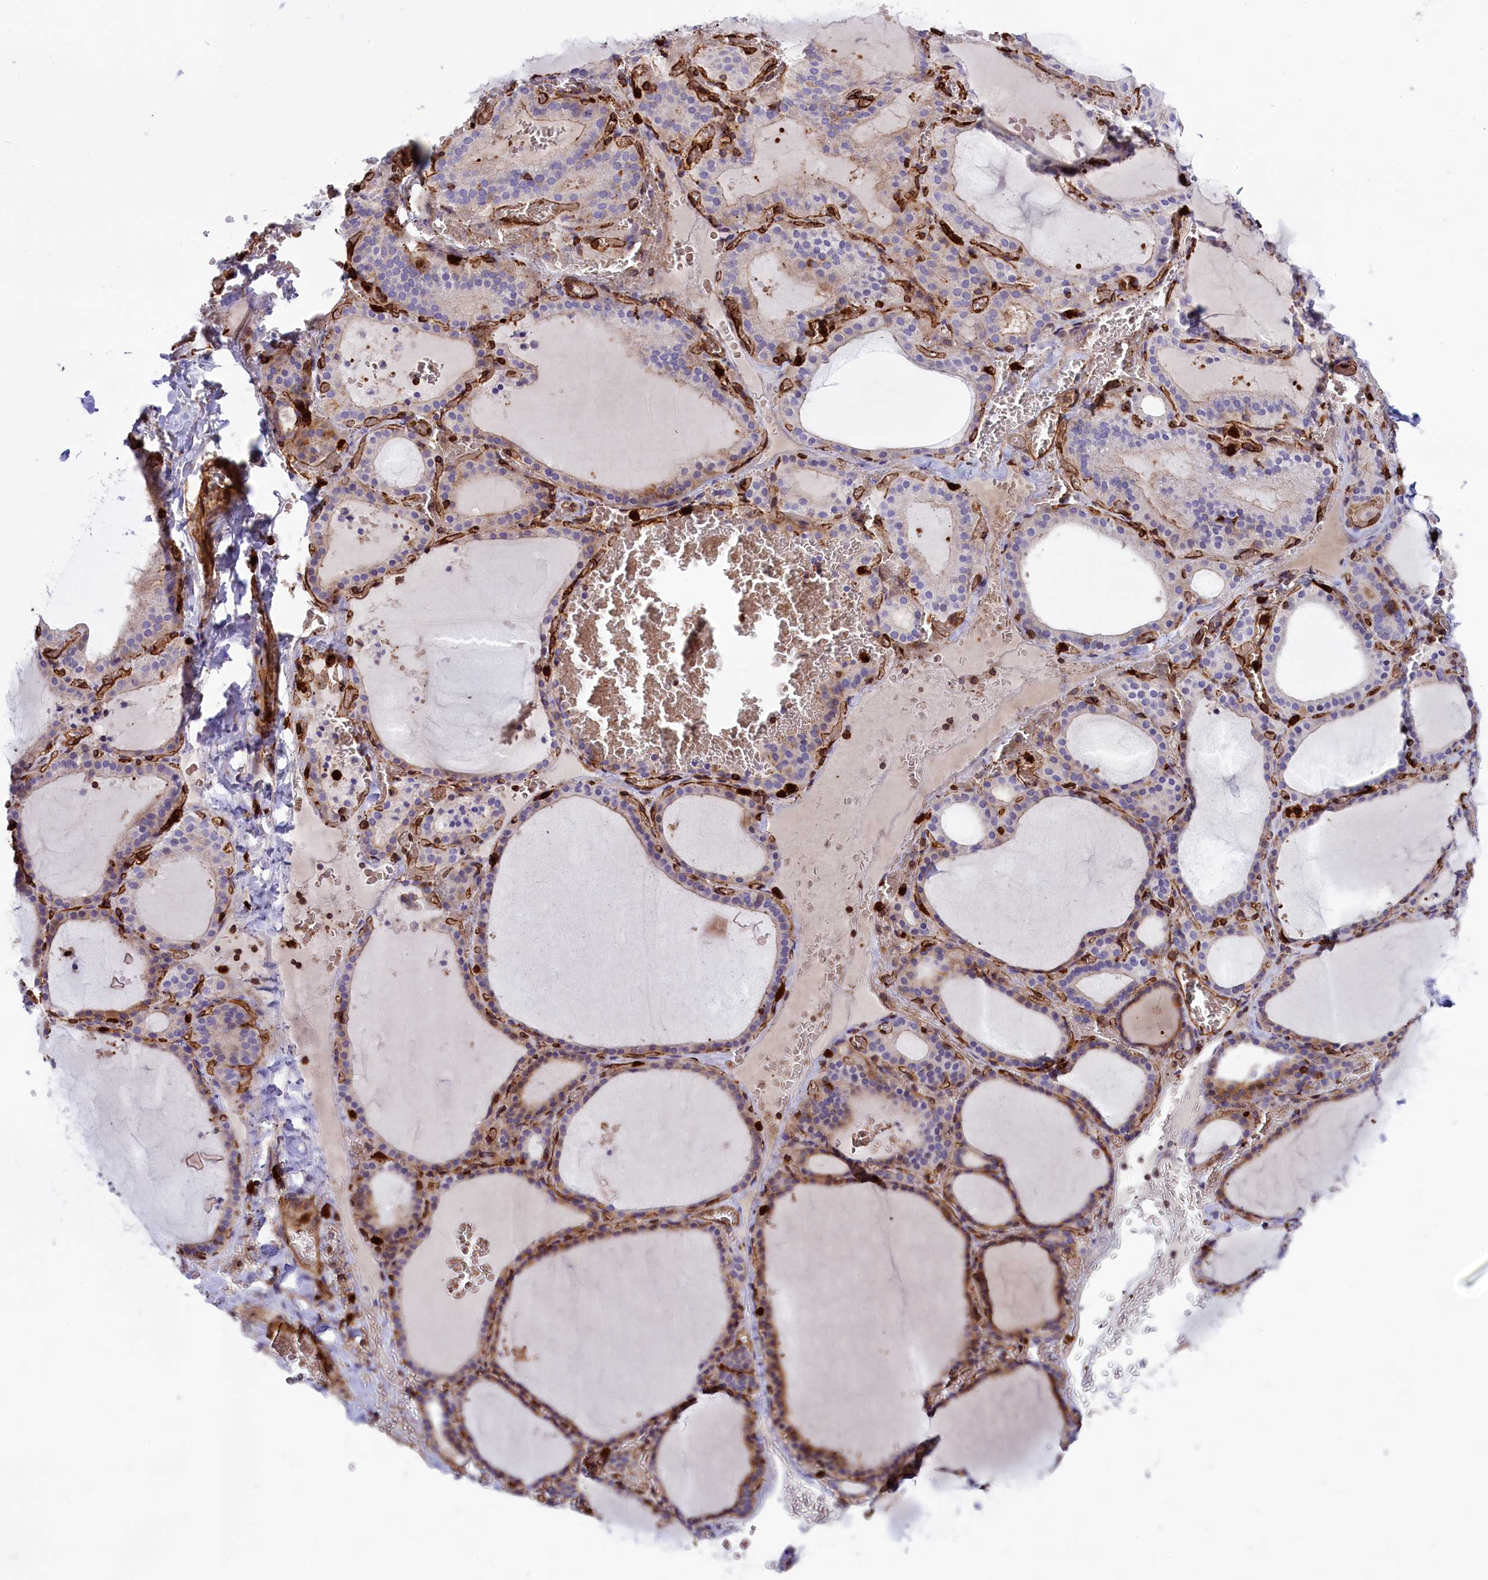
{"staining": {"intensity": "moderate", "quantity": "25%-75%", "location": "cytoplasmic/membranous"}, "tissue": "thyroid gland", "cell_type": "Glandular cells", "image_type": "normal", "snomed": [{"axis": "morphology", "description": "Normal tissue, NOS"}, {"axis": "topography", "description": "Thyroid gland"}], "caption": "An image of human thyroid gland stained for a protein displays moderate cytoplasmic/membranous brown staining in glandular cells. Immunohistochemistry stains the protein of interest in brown and the nuclei are stained blue.", "gene": "CD99L2", "patient": {"sex": "female", "age": 39}}